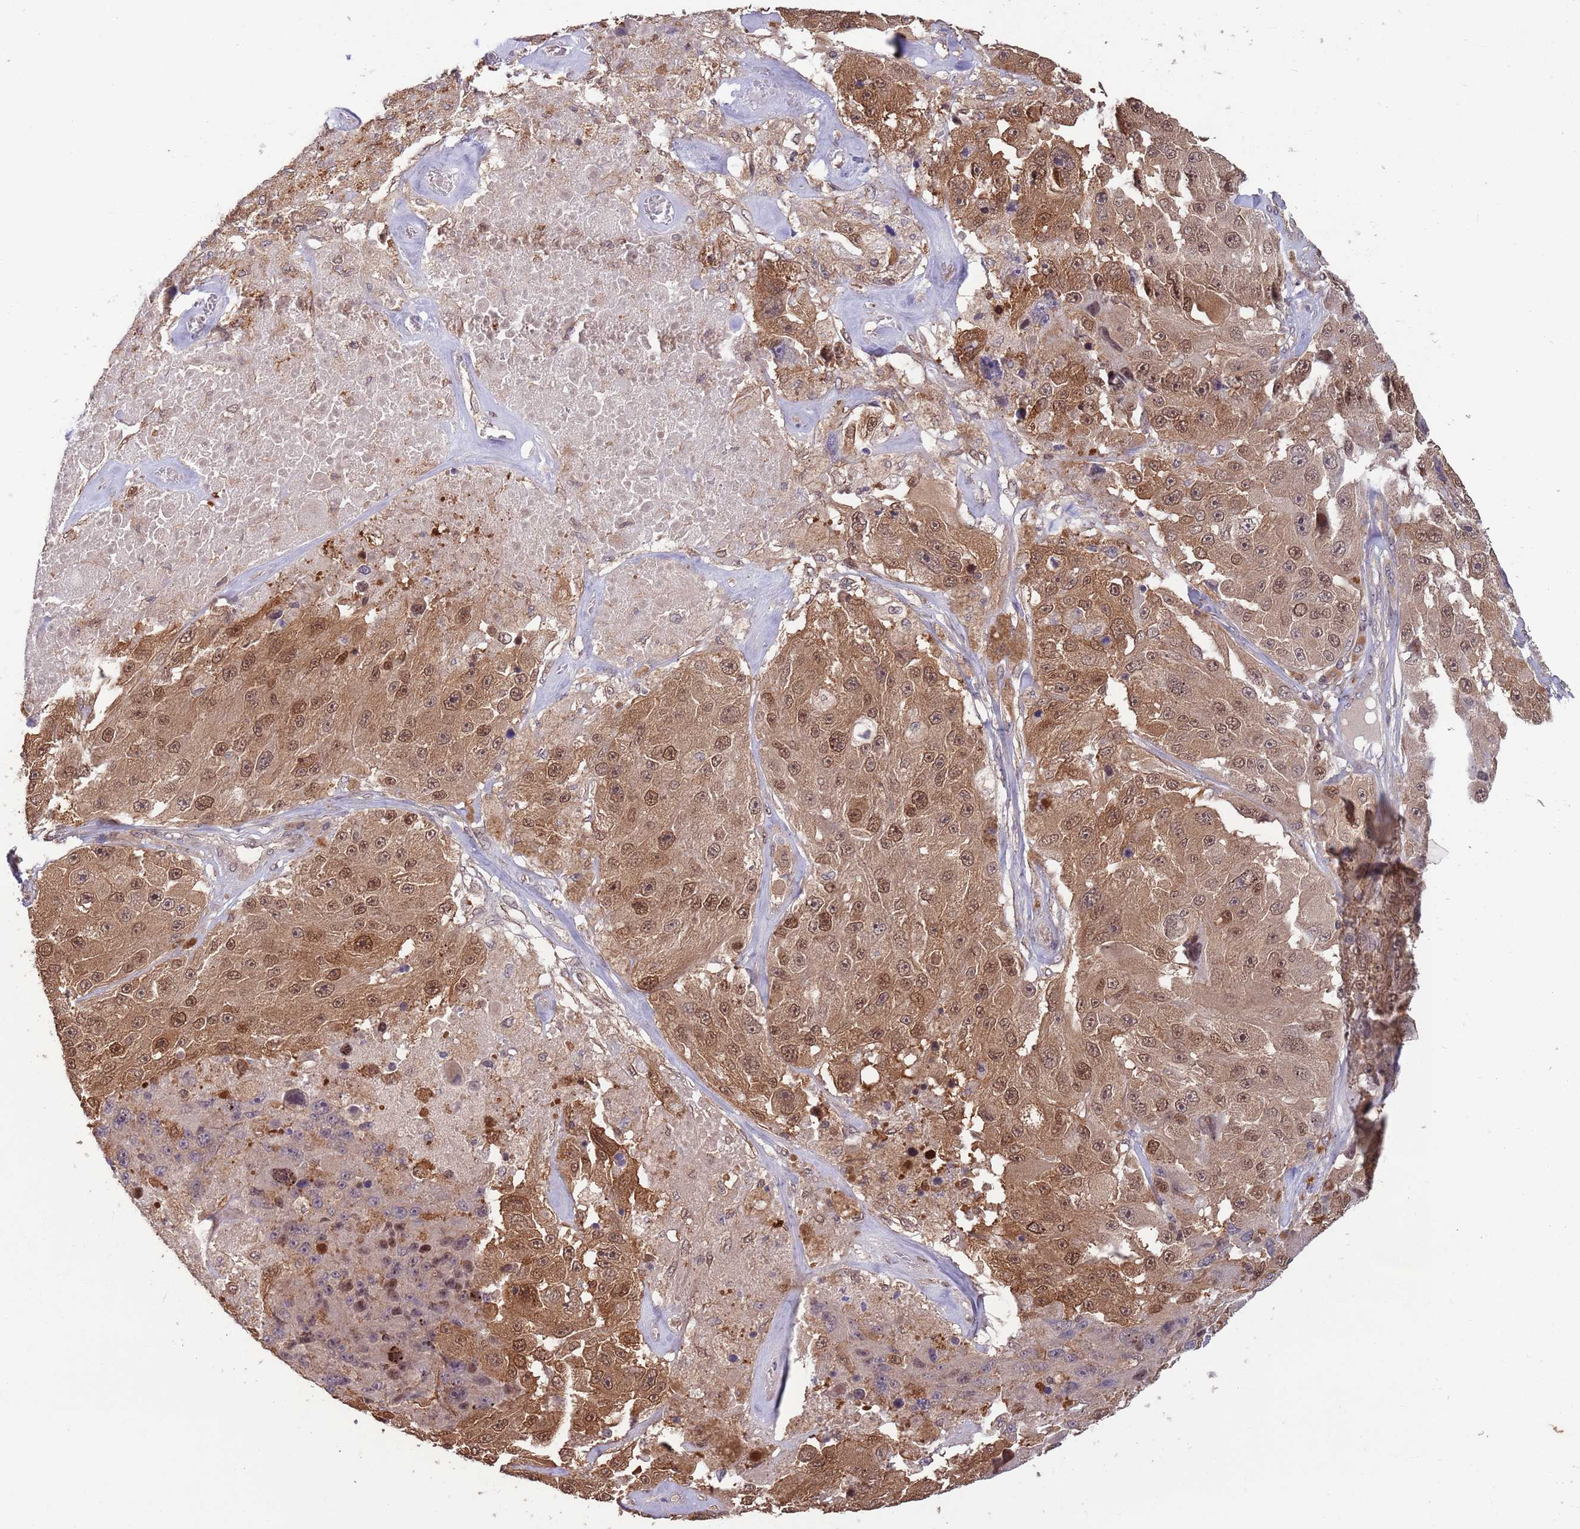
{"staining": {"intensity": "moderate", "quantity": ">75%", "location": "cytoplasmic/membranous,nuclear"}, "tissue": "melanoma", "cell_type": "Tumor cells", "image_type": "cancer", "snomed": [{"axis": "morphology", "description": "Malignant melanoma, Metastatic site"}, {"axis": "topography", "description": "Lymph node"}], "caption": "Tumor cells display medium levels of moderate cytoplasmic/membranous and nuclear expression in about >75% of cells in malignant melanoma (metastatic site). (IHC, brightfield microscopy, high magnification).", "gene": "SALL1", "patient": {"sex": "male", "age": 62}}